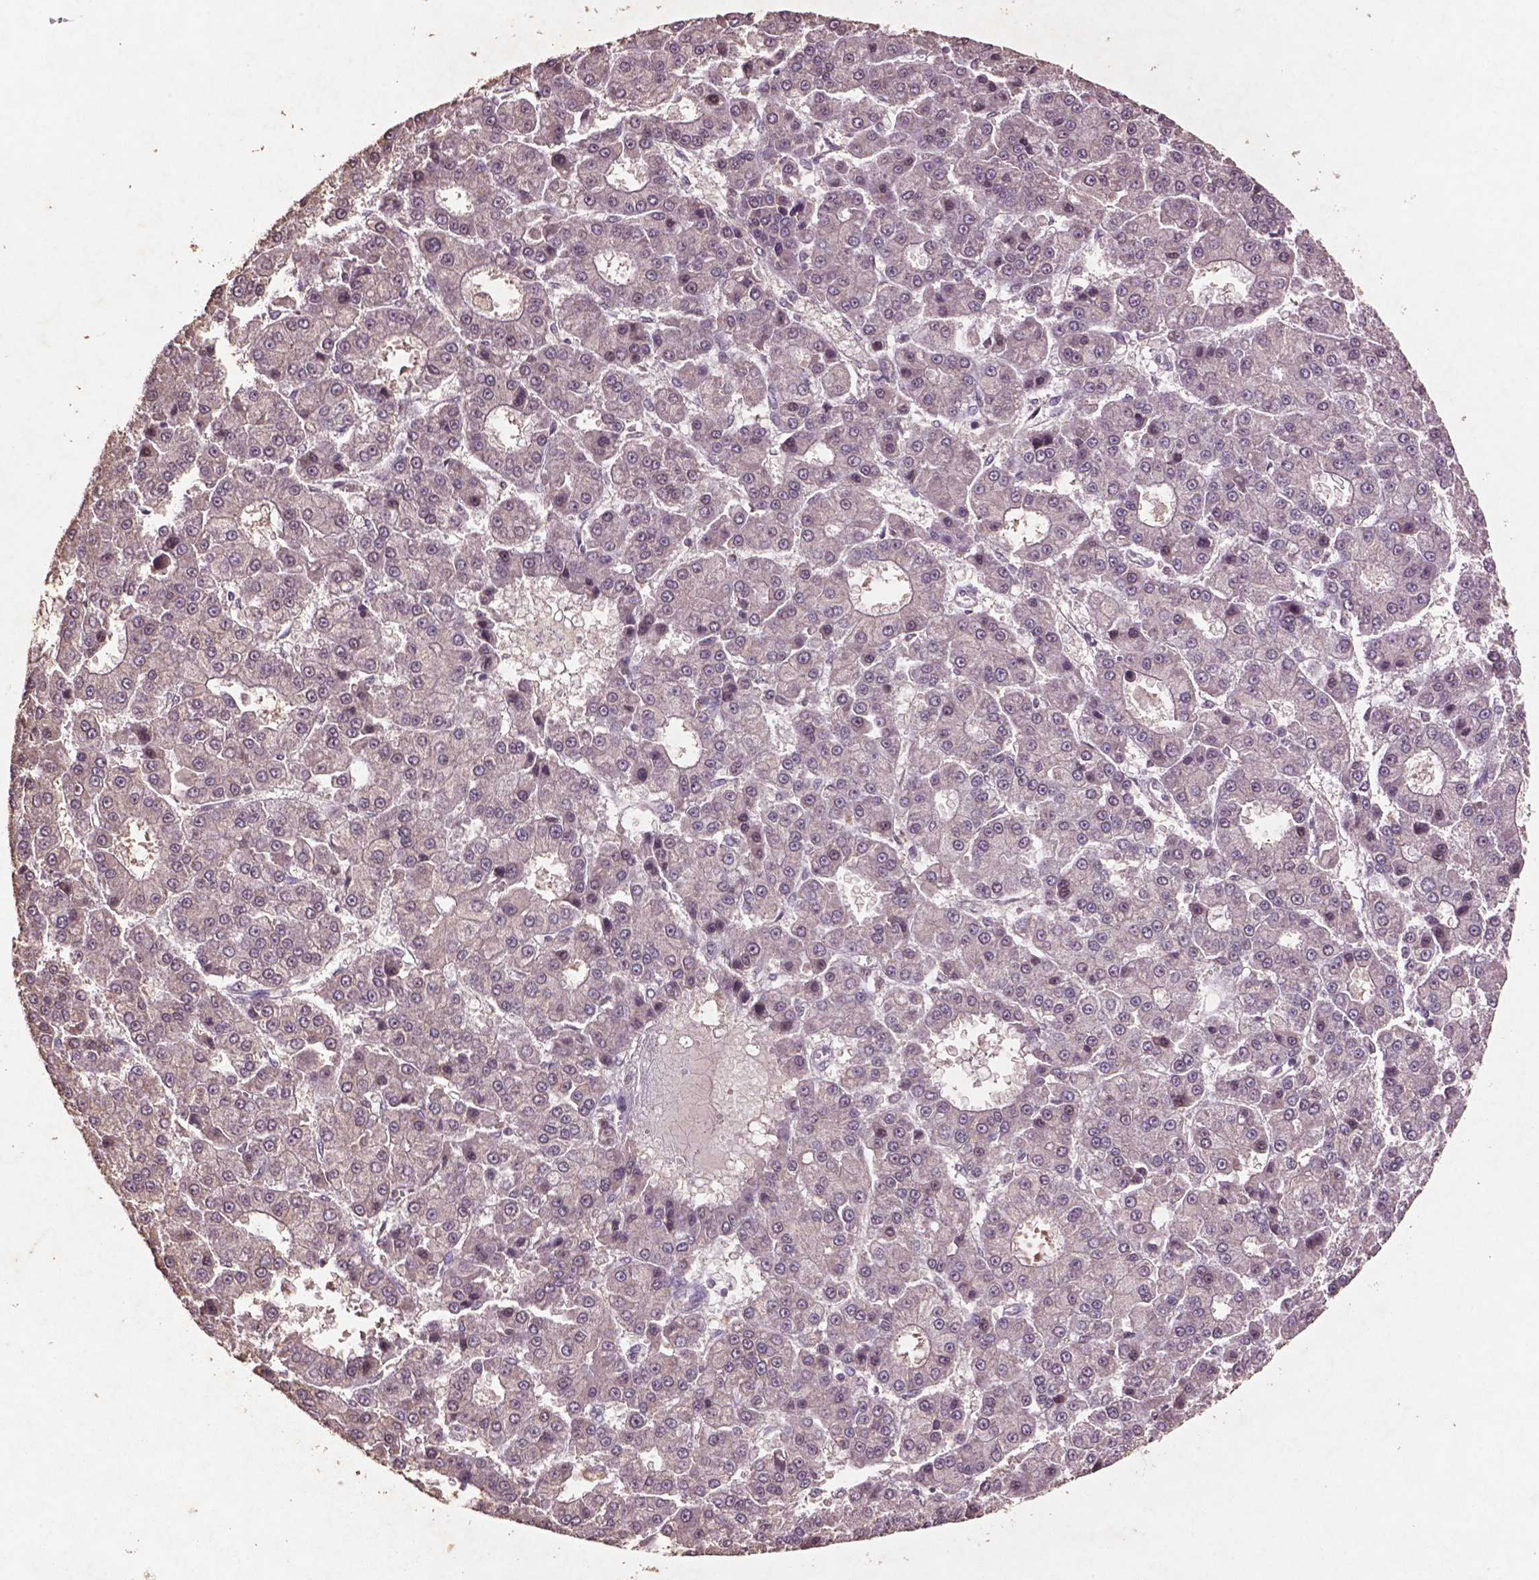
{"staining": {"intensity": "negative", "quantity": "none", "location": "none"}, "tissue": "liver cancer", "cell_type": "Tumor cells", "image_type": "cancer", "snomed": [{"axis": "morphology", "description": "Carcinoma, Hepatocellular, NOS"}, {"axis": "topography", "description": "Liver"}], "caption": "A high-resolution image shows IHC staining of liver cancer (hepatocellular carcinoma), which shows no significant expression in tumor cells. (IHC, brightfield microscopy, high magnification).", "gene": "GLRX", "patient": {"sex": "male", "age": 70}}